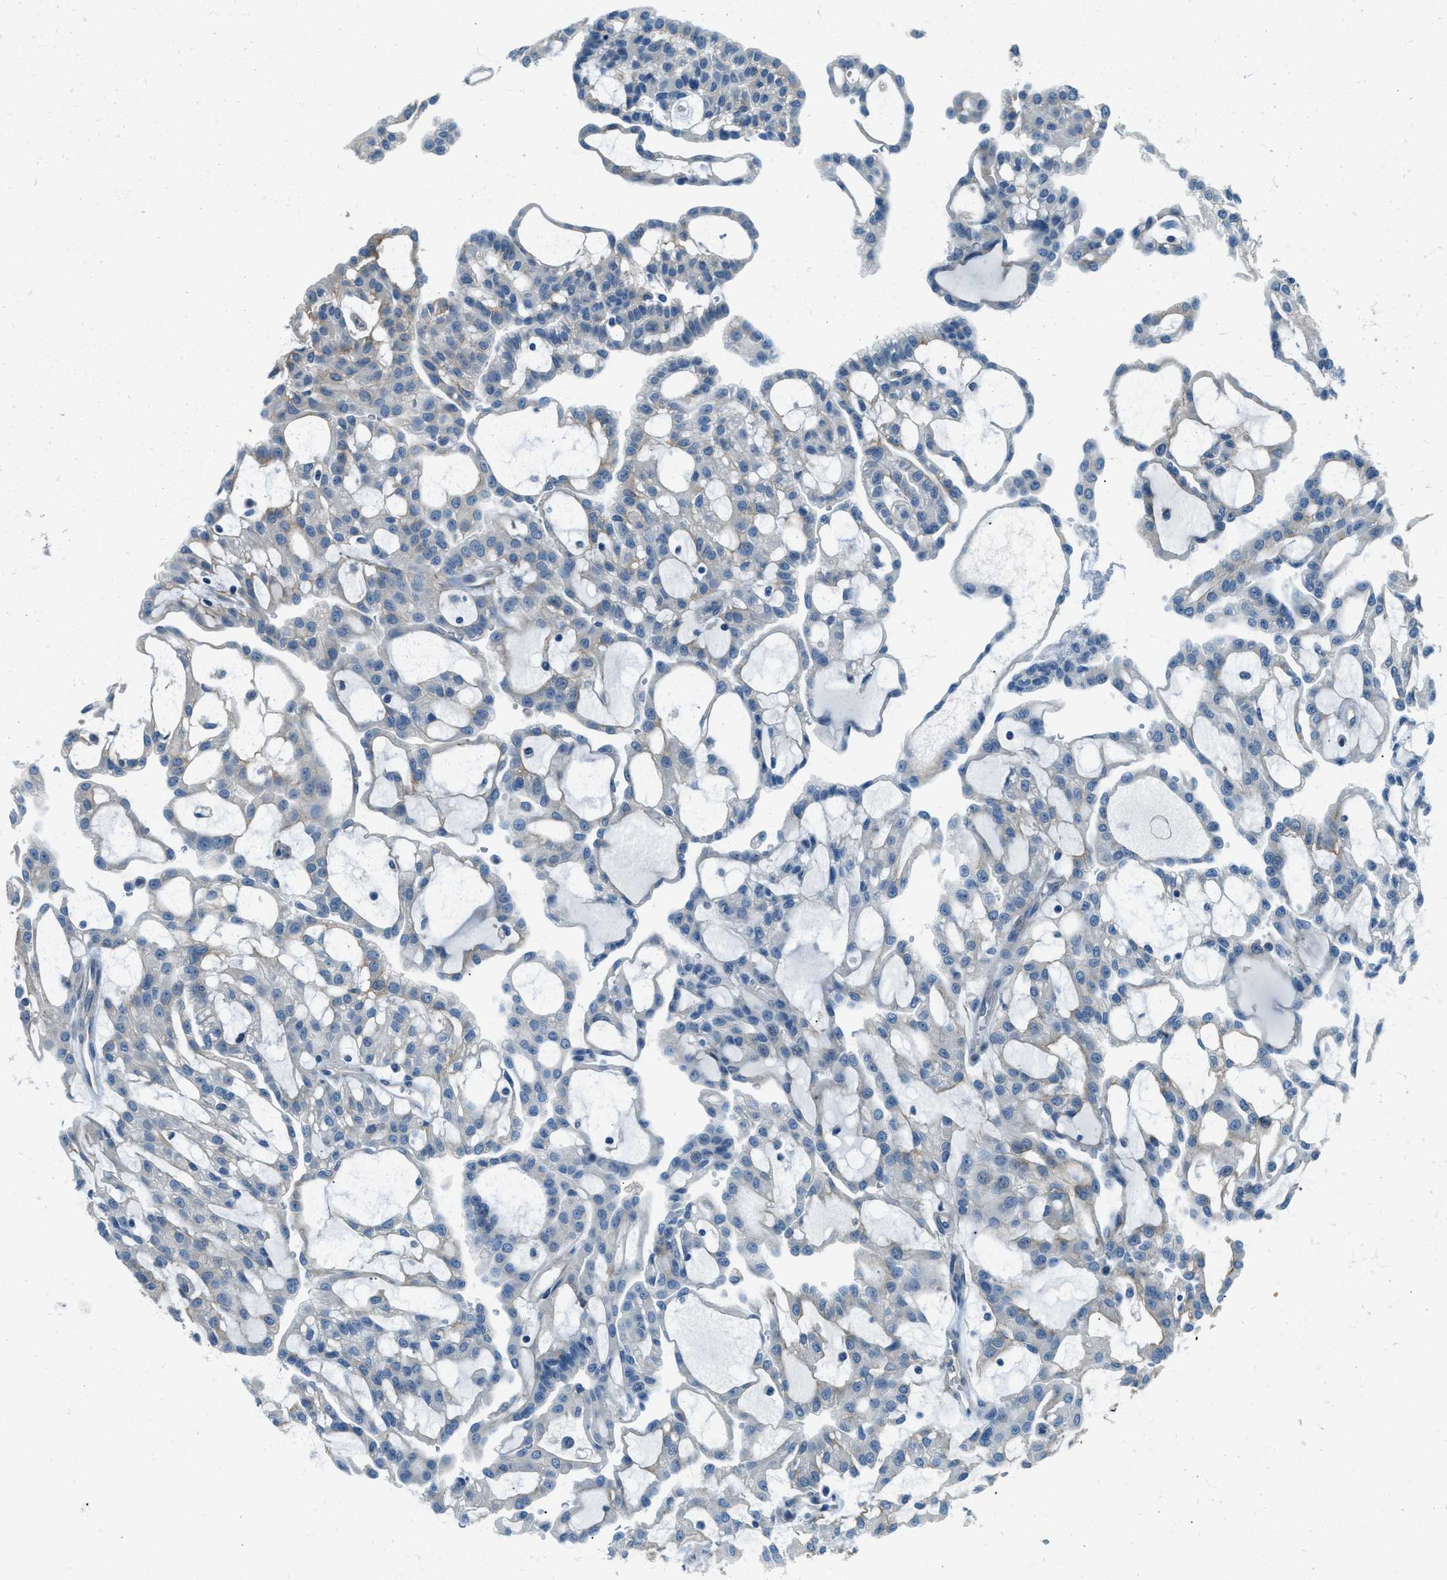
{"staining": {"intensity": "negative", "quantity": "none", "location": "none"}, "tissue": "renal cancer", "cell_type": "Tumor cells", "image_type": "cancer", "snomed": [{"axis": "morphology", "description": "Adenocarcinoma, NOS"}, {"axis": "topography", "description": "Kidney"}], "caption": "A high-resolution micrograph shows IHC staining of renal adenocarcinoma, which exhibits no significant staining in tumor cells. The staining is performed using DAB brown chromogen with nuclei counter-stained in using hematoxylin.", "gene": "ZNF367", "patient": {"sex": "male", "age": 63}}